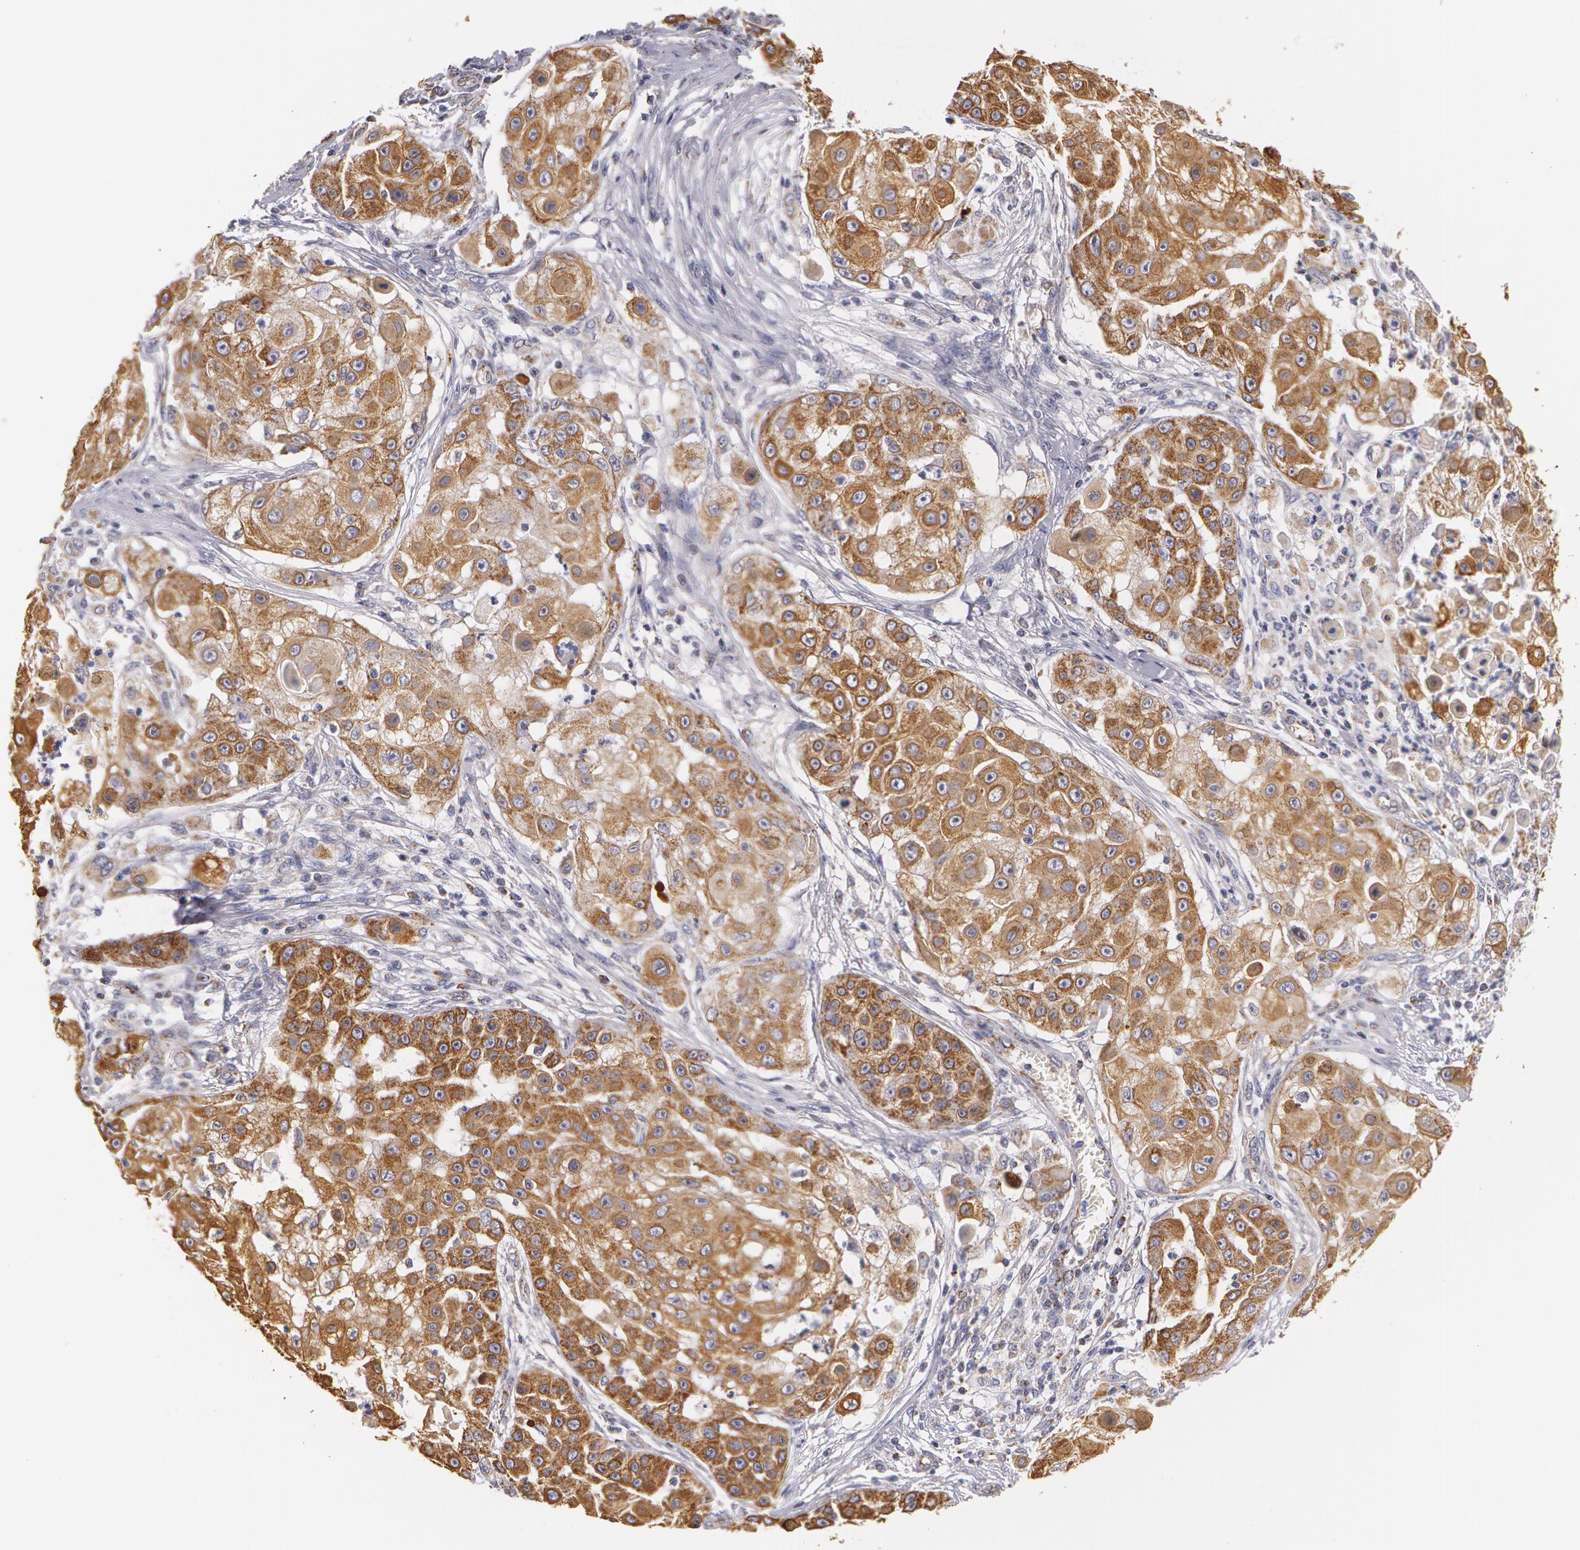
{"staining": {"intensity": "moderate", "quantity": ">75%", "location": "cytoplasmic/membranous"}, "tissue": "skin cancer", "cell_type": "Tumor cells", "image_type": "cancer", "snomed": [{"axis": "morphology", "description": "Squamous cell carcinoma, NOS"}, {"axis": "topography", "description": "Skin"}], "caption": "Protein staining displays moderate cytoplasmic/membranous staining in approximately >75% of tumor cells in squamous cell carcinoma (skin).", "gene": "KRT18", "patient": {"sex": "female", "age": 57}}